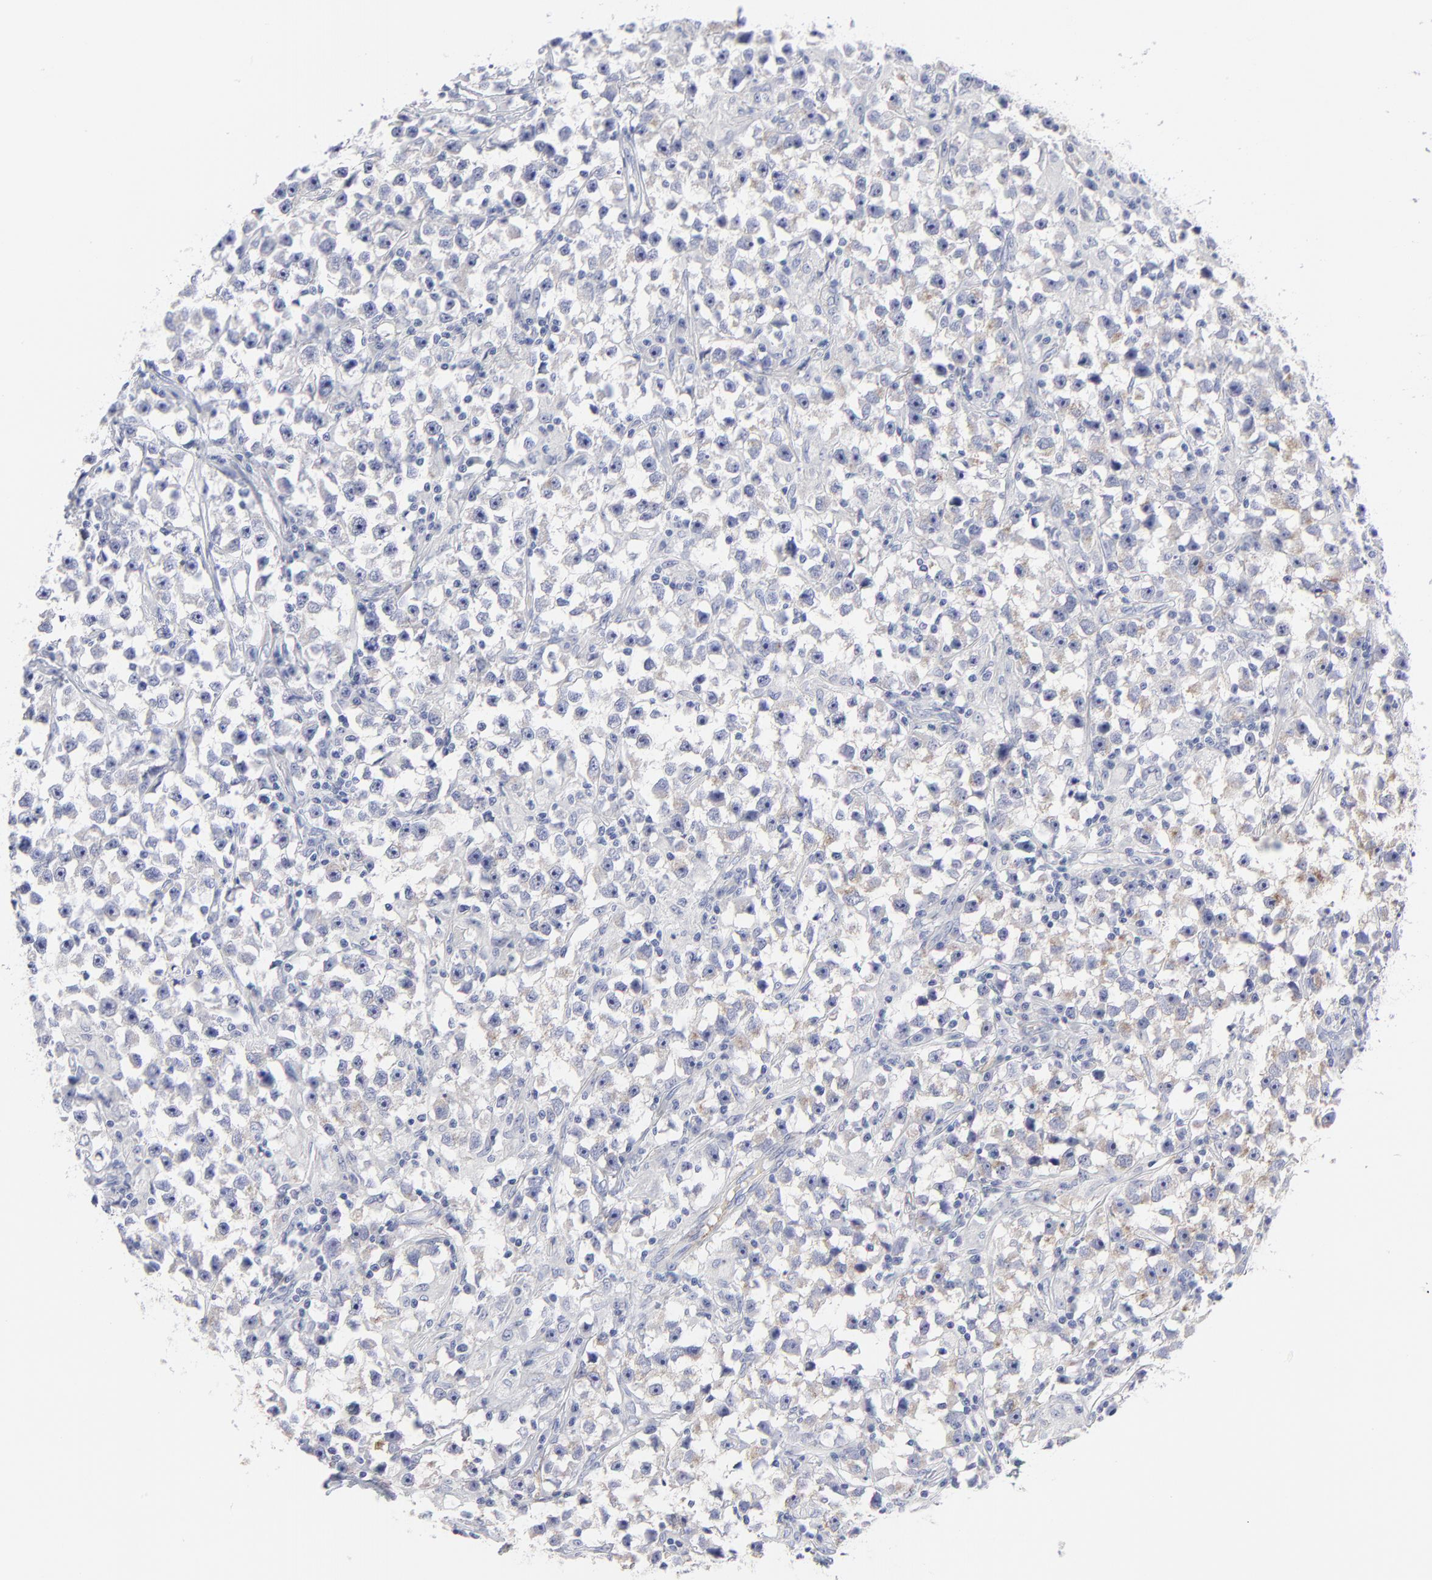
{"staining": {"intensity": "weak", "quantity": "25%-75%", "location": "cytoplasmic/membranous"}, "tissue": "testis cancer", "cell_type": "Tumor cells", "image_type": "cancer", "snomed": [{"axis": "morphology", "description": "Seminoma, NOS"}, {"axis": "topography", "description": "Testis"}], "caption": "Protein expression analysis of human testis cancer (seminoma) reveals weak cytoplasmic/membranous staining in approximately 25%-75% of tumor cells. The staining was performed using DAB, with brown indicating positive protein expression. Nuclei are stained blue with hematoxylin.", "gene": "CNTN3", "patient": {"sex": "male", "age": 33}}